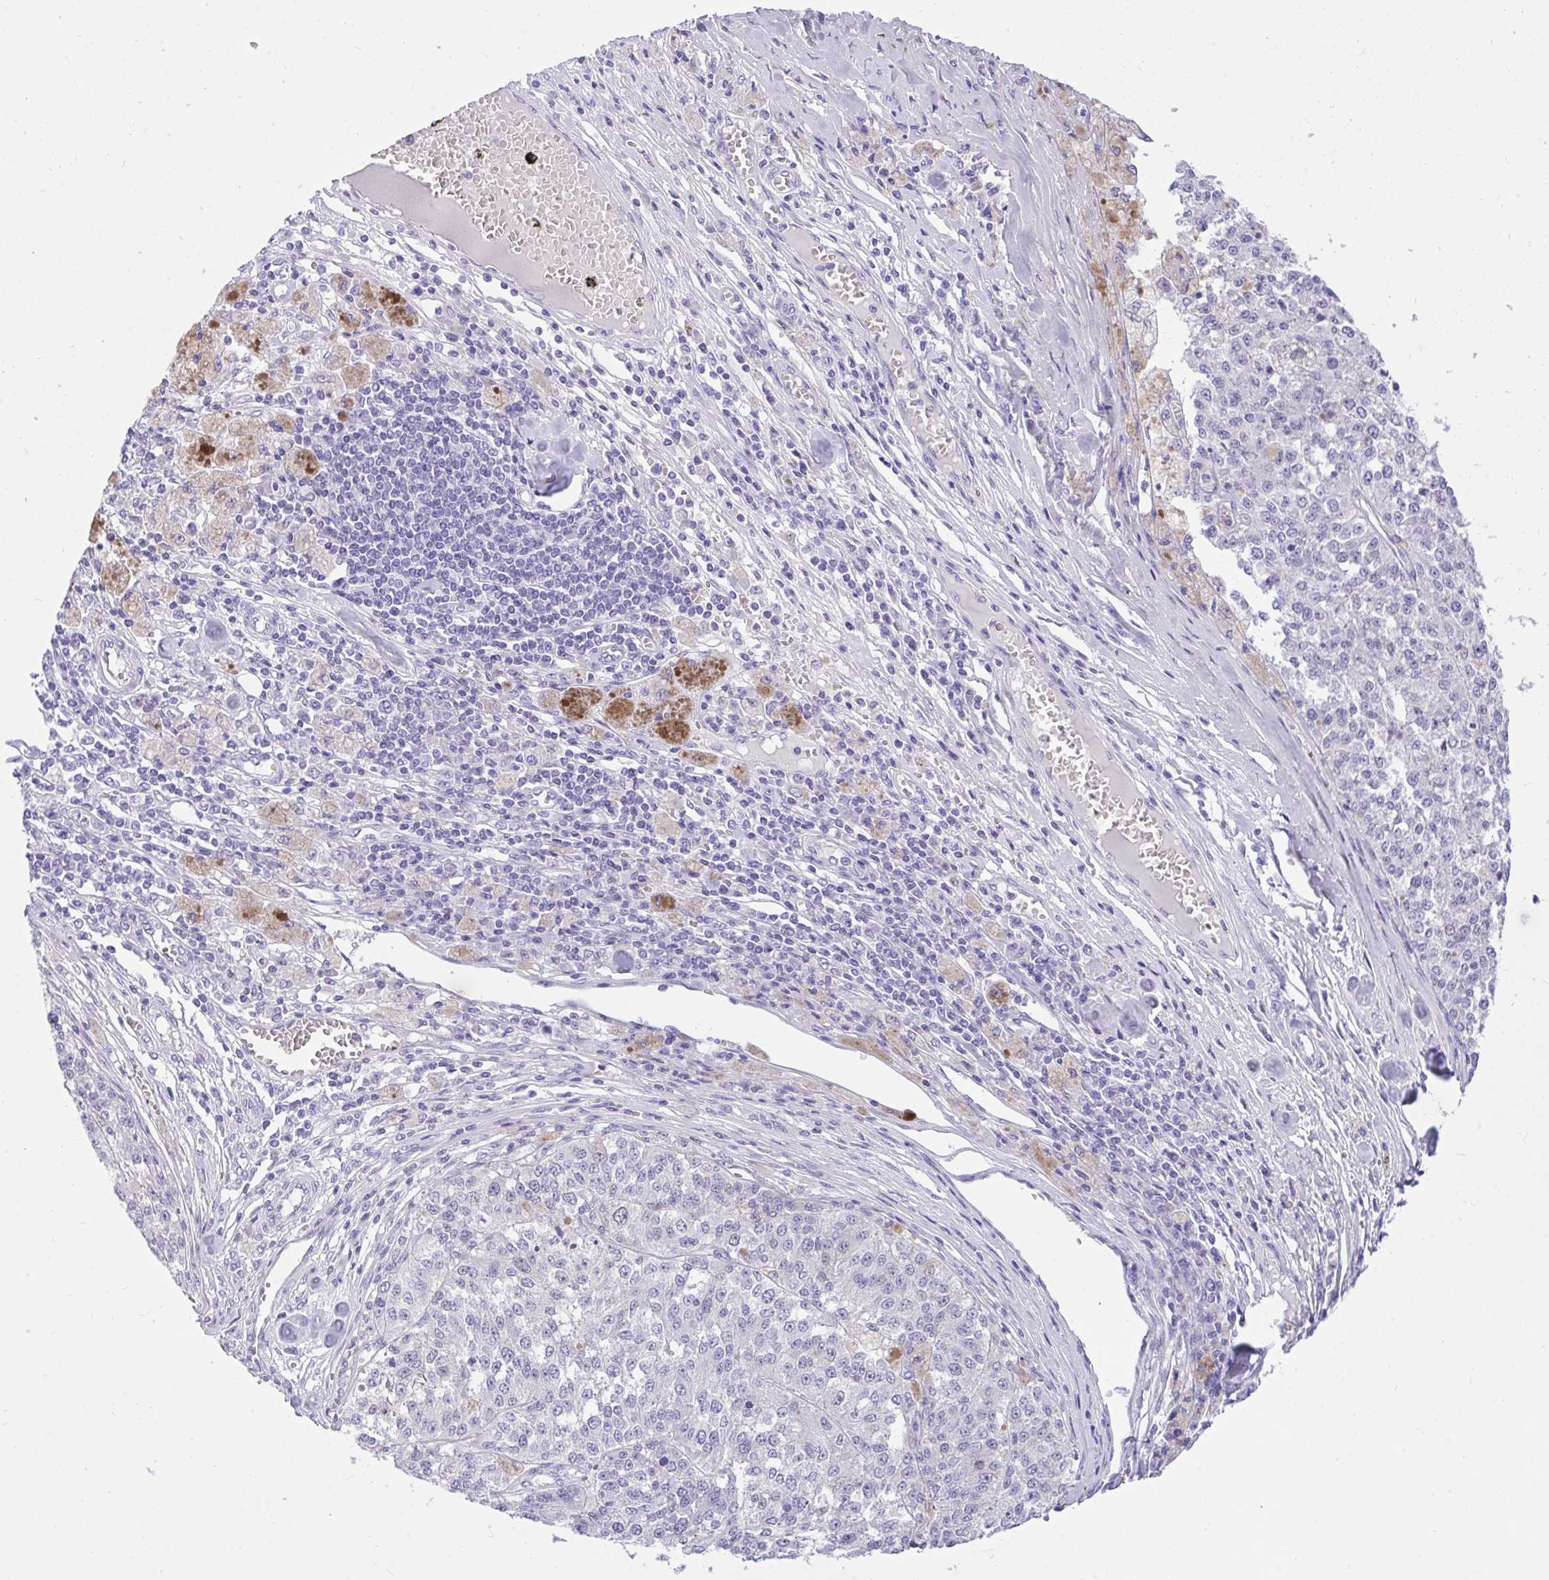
{"staining": {"intensity": "negative", "quantity": "none", "location": "none"}, "tissue": "melanoma", "cell_type": "Tumor cells", "image_type": "cancer", "snomed": [{"axis": "morphology", "description": "Malignant melanoma, Metastatic site"}, {"axis": "topography", "description": "Lymph node"}], "caption": "Tumor cells are negative for brown protein staining in melanoma. The staining was performed using DAB to visualize the protein expression in brown, while the nuclei were stained in blue with hematoxylin (Magnification: 20x).", "gene": "TLN2", "patient": {"sex": "female", "age": 64}}